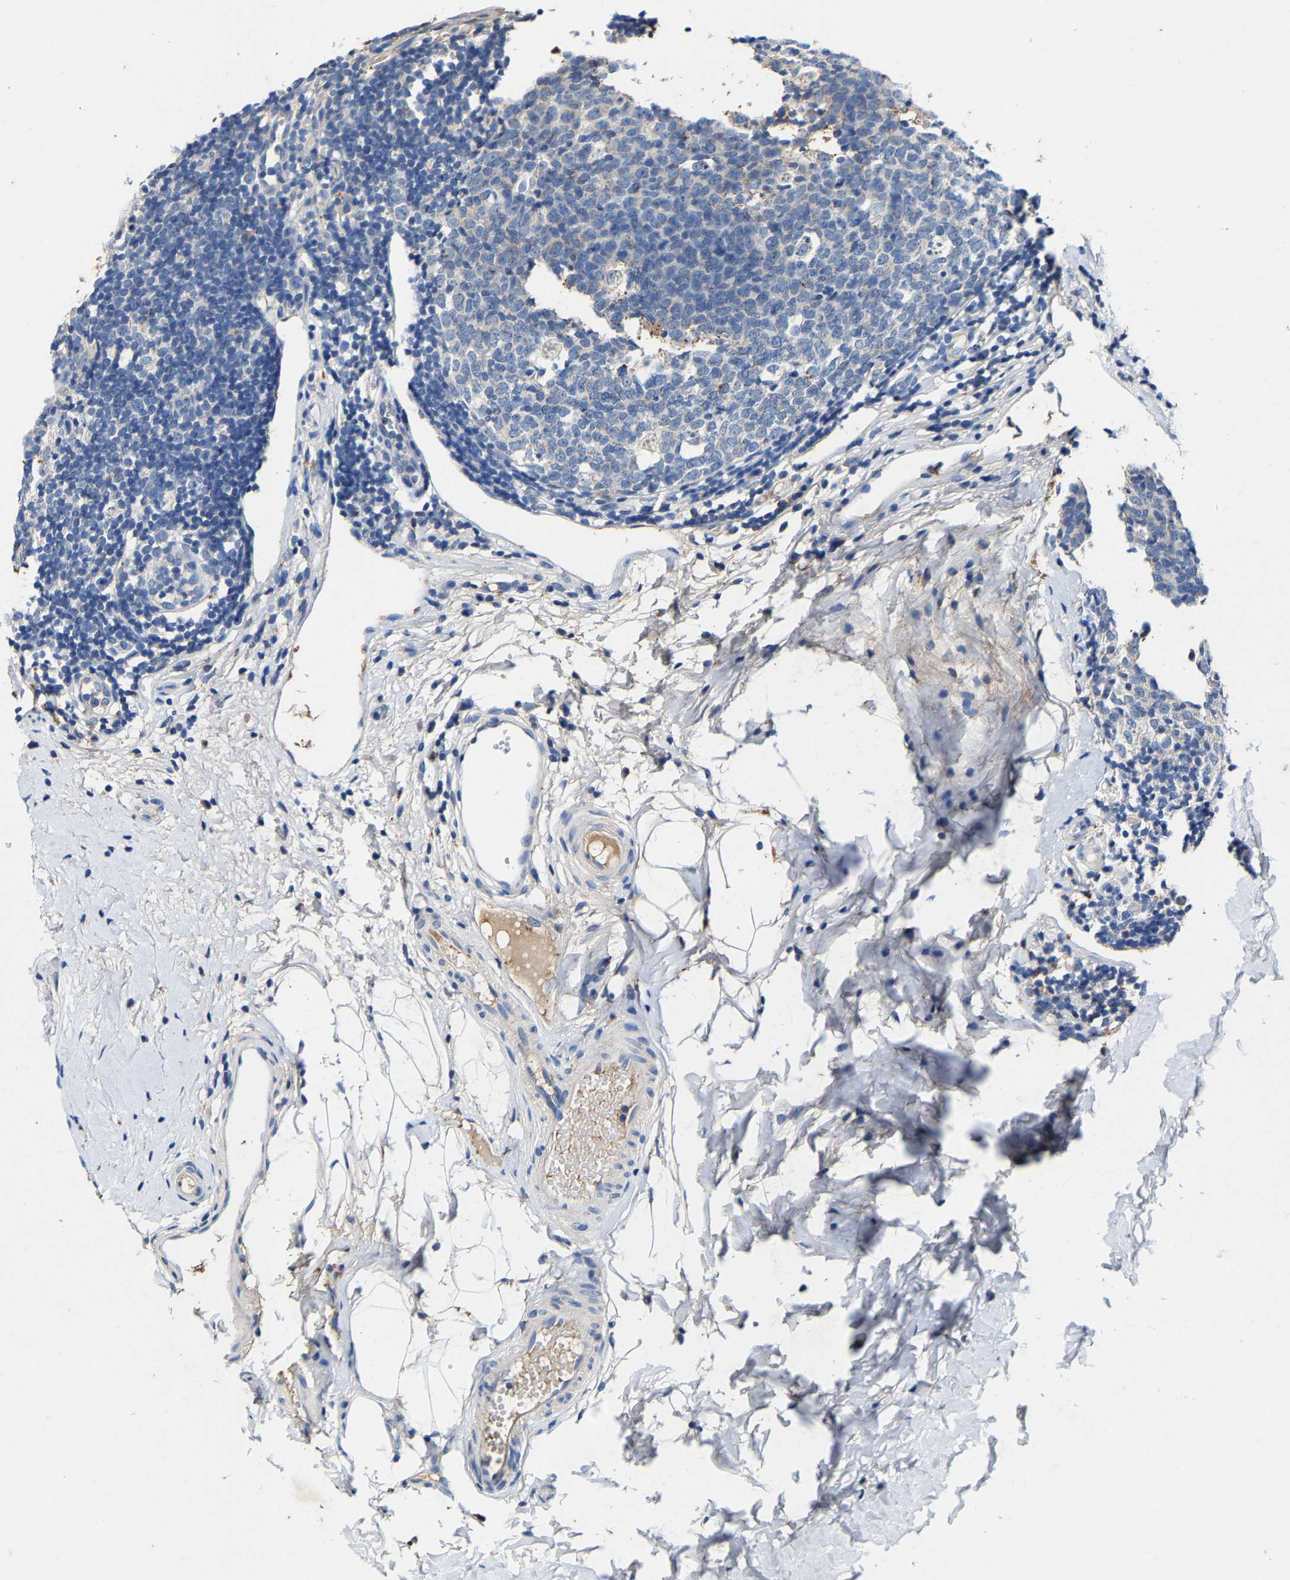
{"staining": {"intensity": "strong", "quantity": "<25%", "location": "cytoplasmic/membranous"}, "tissue": "appendix", "cell_type": "Glandular cells", "image_type": "normal", "snomed": [{"axis": "morphology", "description": "Normal tissue, NOS"}, {"axis": "topography", "description": "Appendix"}], "caption": "IHC (DAB (3,3'-diaminobenzidine)) staining of normal appendix shows strong cytoplasmic/membranous protein staining in about <25% of glandular cells. The staining is performed using DAB (3,3'-diaminobenzidine) brown chromogen to label protein expression. The nuclei are counter-stained blue using hematoxylin.", "gene": "SLC25A25", "patient": {"sex": "female", "age": 20}}